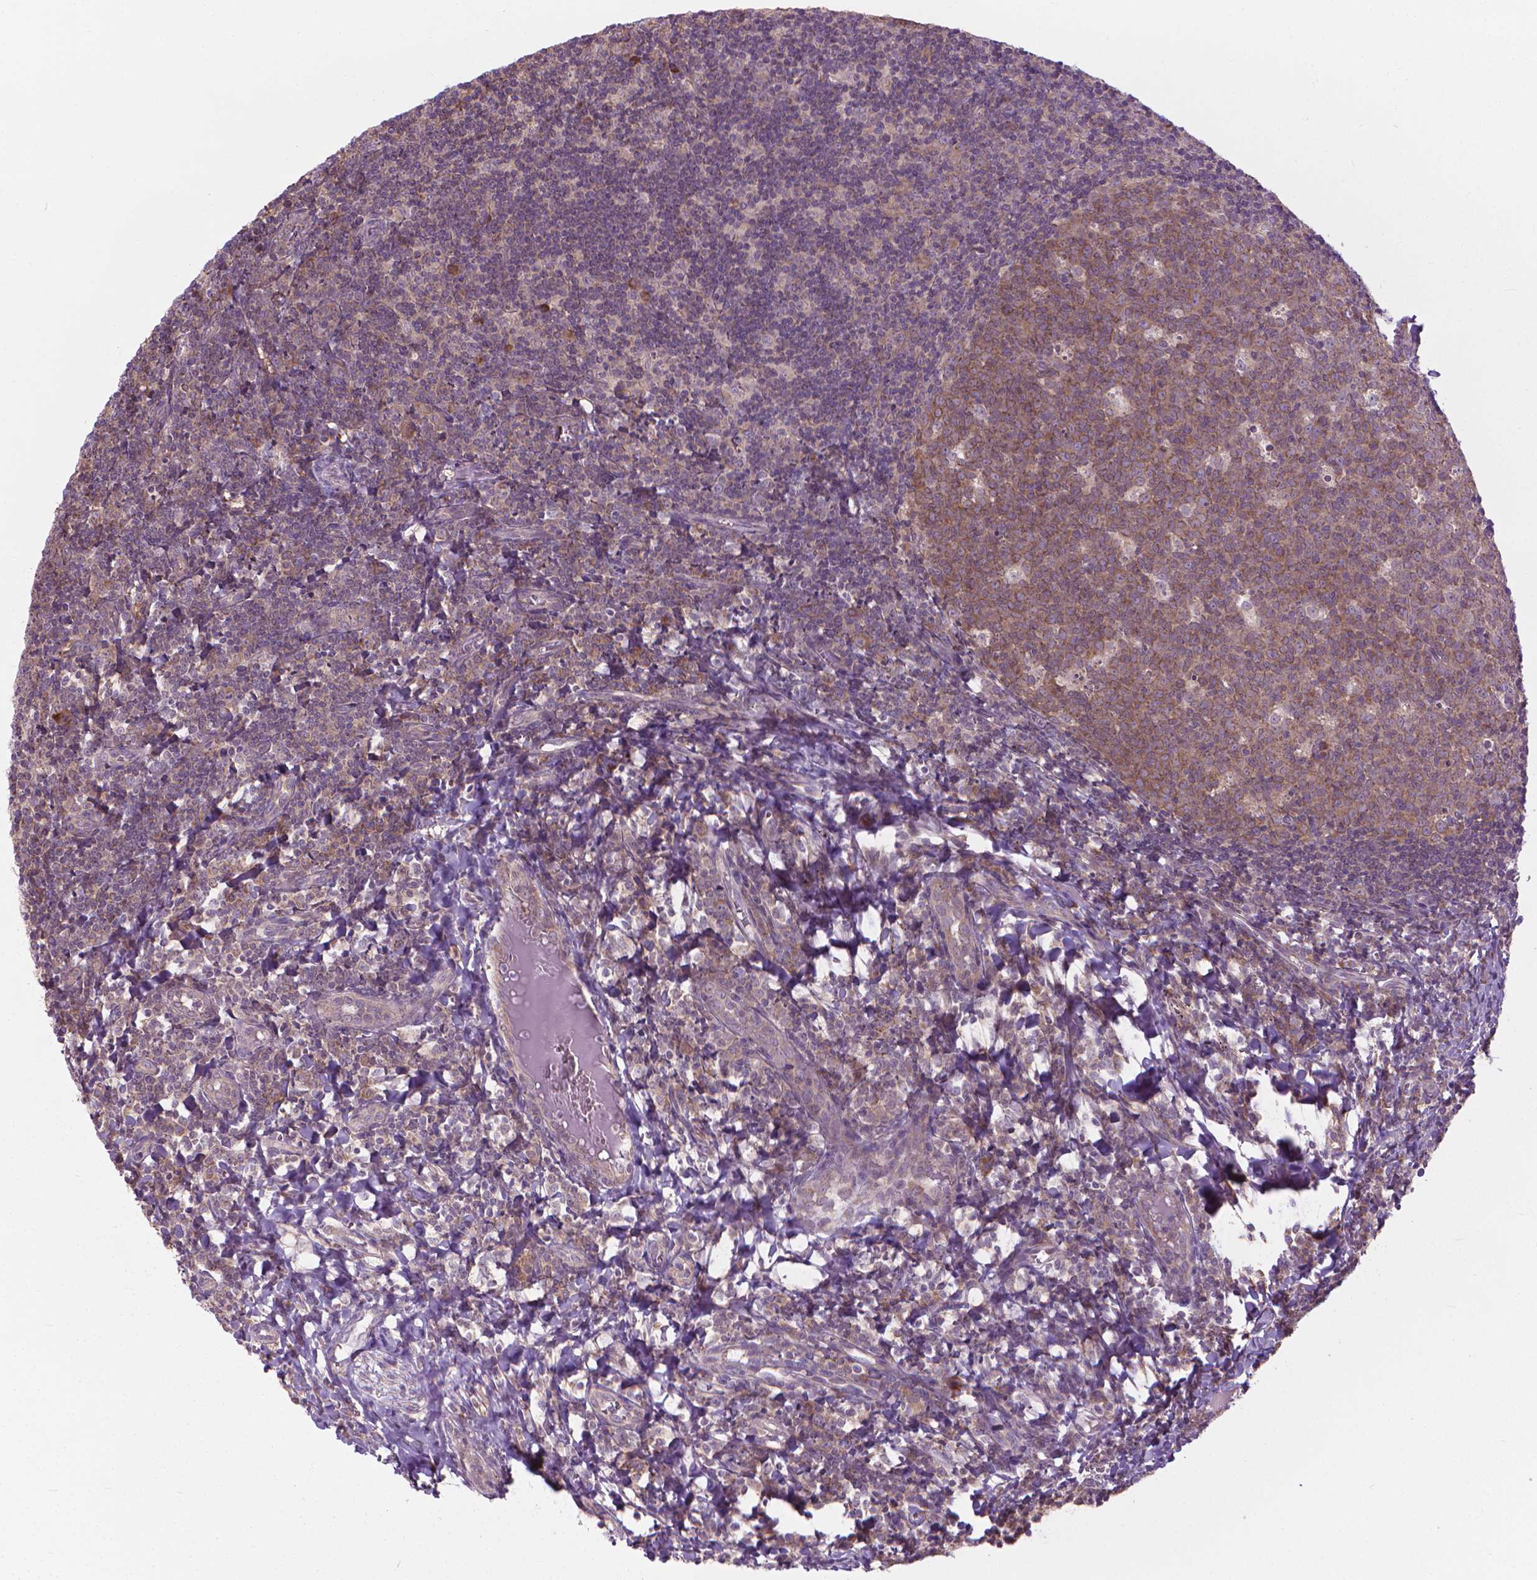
{"staining": {"intensity": "moderate", "quantity": ">75%", "location": "cytoplasmic/membranous"}, "tissue": "lymph node", "cell_type": "Germinal center cells", "image_type": "normal", "snomed": [{"axis": "morphology", "description": "Normal tissue, NOS"}, {"axis": "topography", "description": "Lymph node"}], "caption": "This micrograph exhibits IHC staining of unremarkable lymph node, with medium moderate cytoplasmic/membranous staining in about >75% of germinal center cells.", "gene": "NUDT1", "patient": {"sex": "female", "age": 21}}